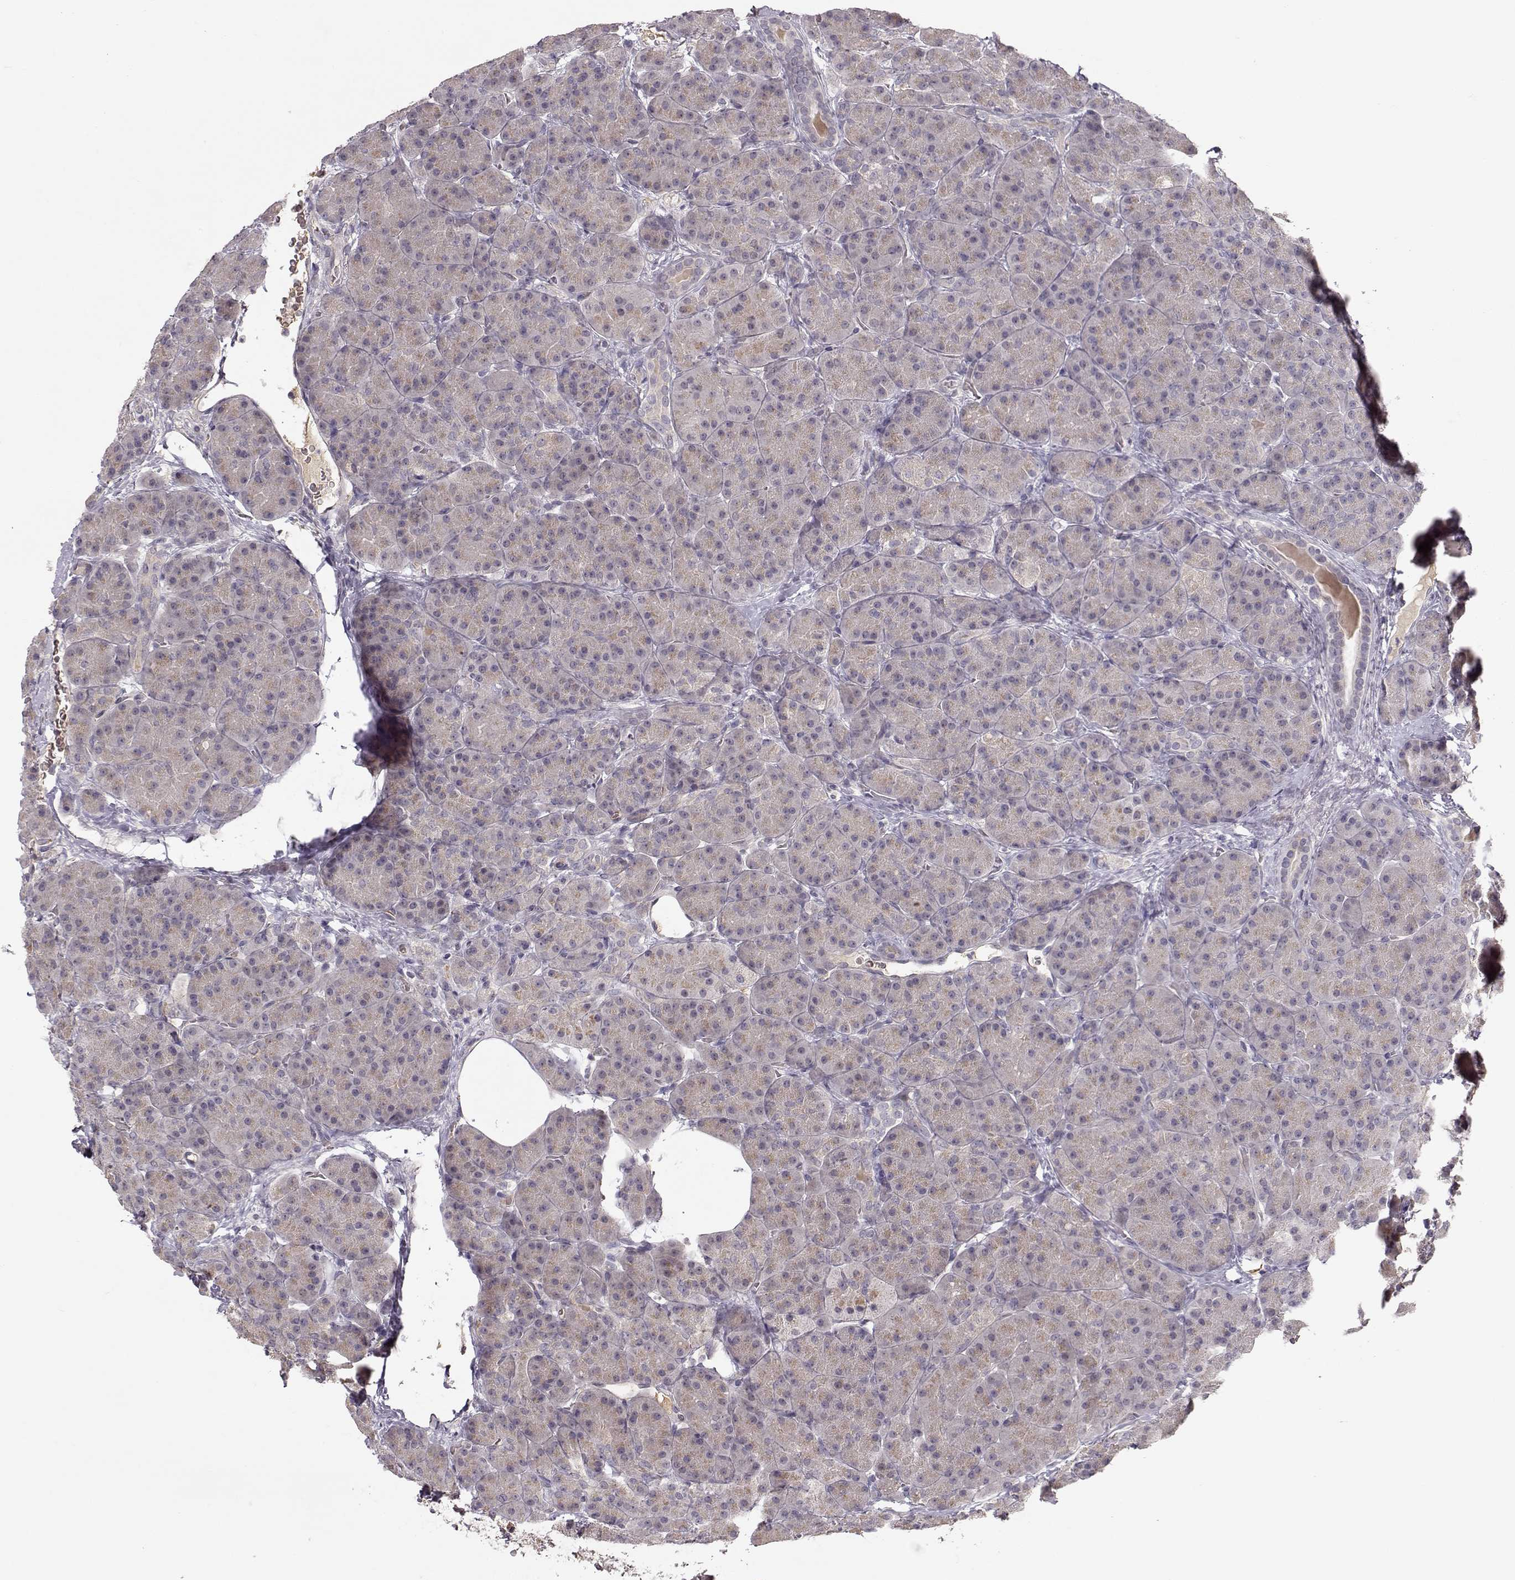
{"staining": {"intensity": "weak", "quantity": ">75%", "location": "cytoplasmic/membranous"}, "tissue": "pancreas", "cell_type": "Exocrine glandular cells", "image_type": "normal", "snomed": [{"axis": "morphology", "description": "Normal tissue, NOS"}, {"axis": "topography", "description": "Pancreas"}], "caption": "Human pancreas stained with a brown dye shows weak cytoplasmic/membranous positive expression in about >75% of exocrine glandular cells.", "gene": "PNMT", "patient": {"sex": "male", "age": 57}}